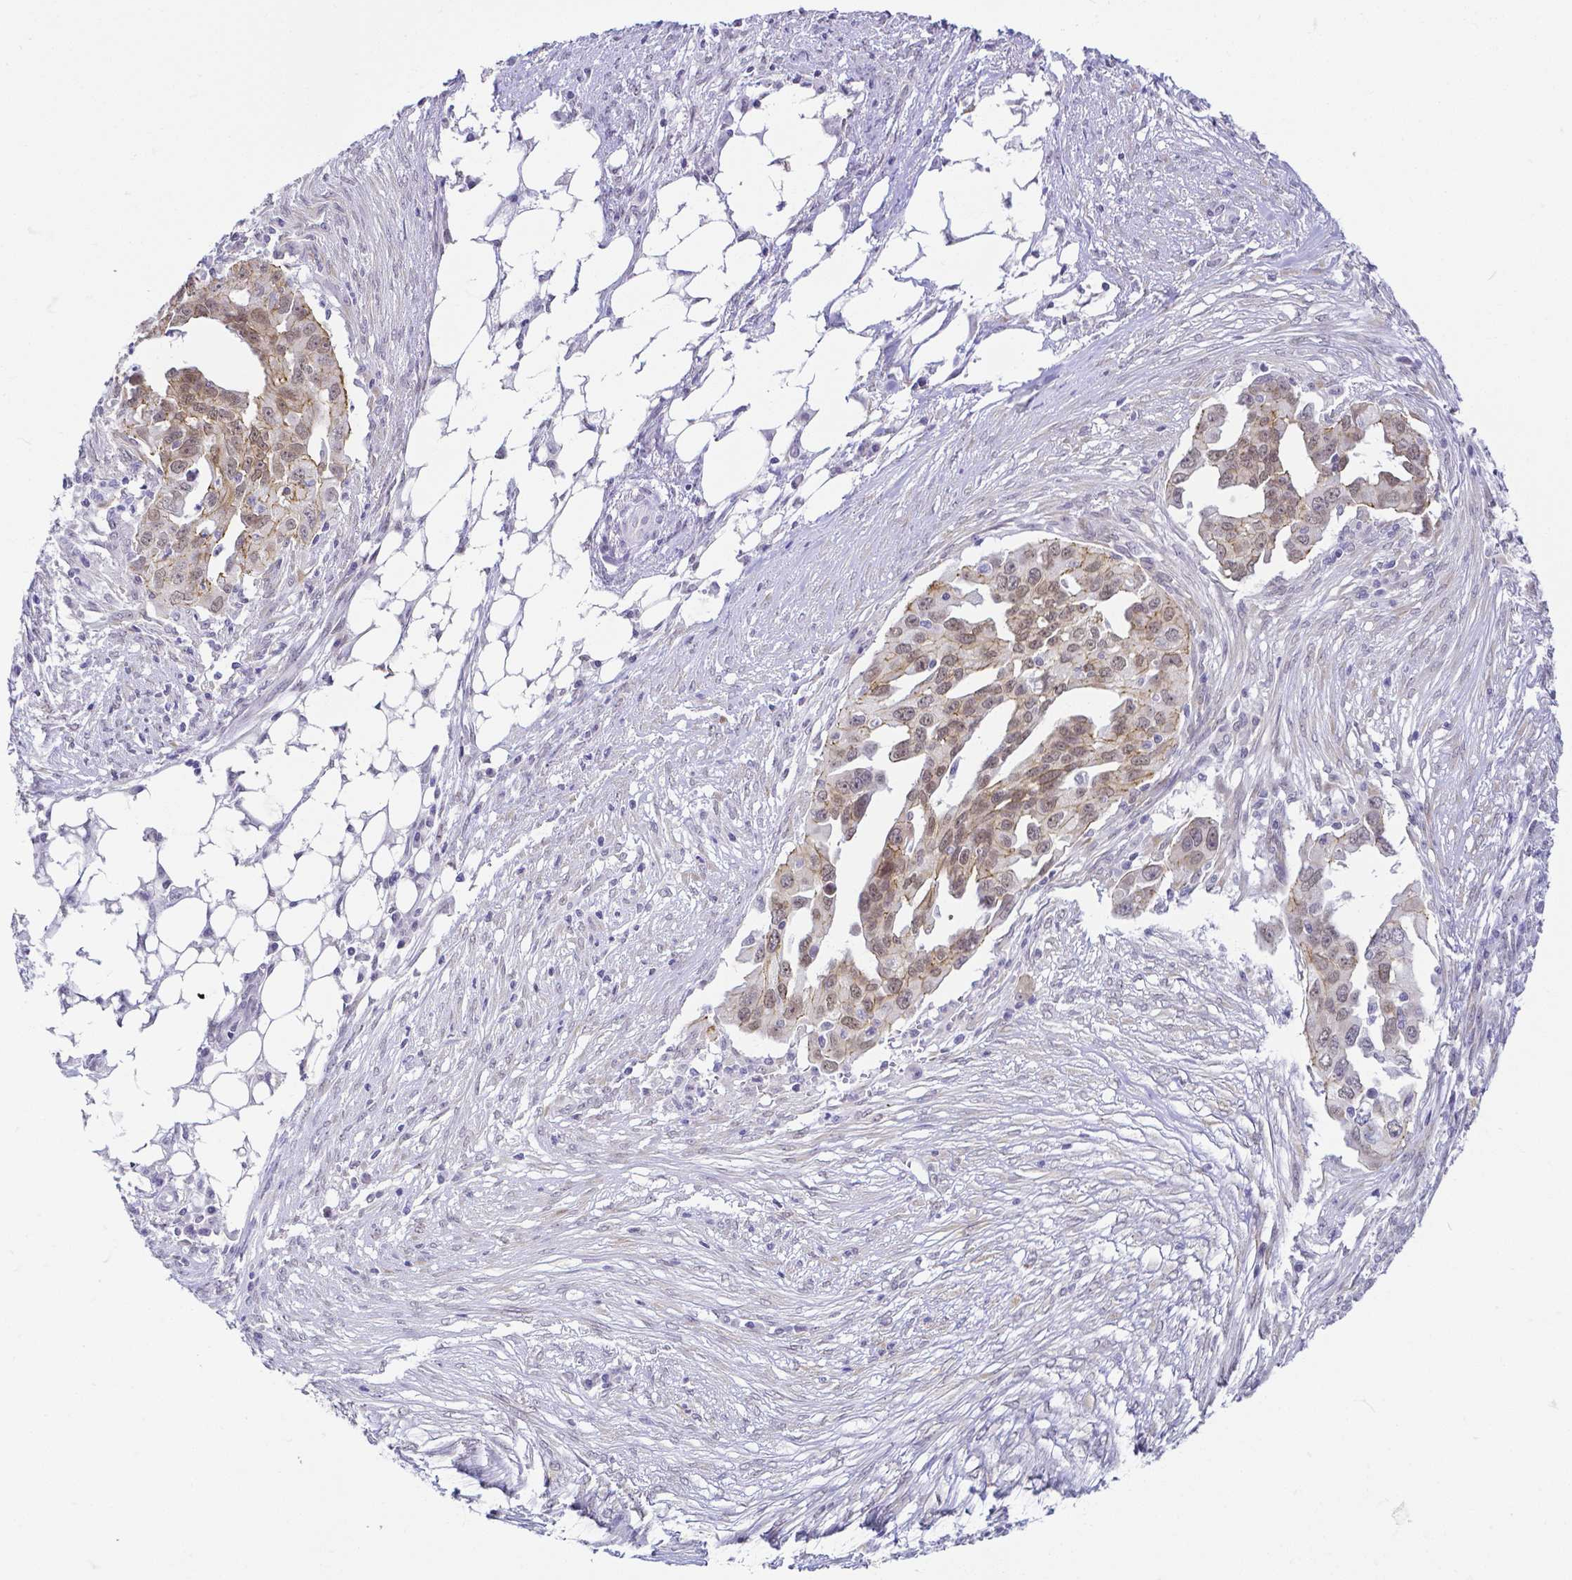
{"staining": {"intensity": "weak", "quantity": "25%-75%", "location": "cytoplasmic/membranous,nuclear"}, "tissue": "ovarian cancer", "cell_type": "Tumor cells", "image_type": "cancer", "snomed": [{"axis": "morphology", "description": "Carcinoma, endometroid"}, {"axis": "morphology", "description": "Cystadenocarcinoma, serous, NOS"}, {"axis": "topography", "description": "Ovary"}], "caption": "Weak cytoplasmic/membranous and nuclear expression is present in about 25%-75% of tumor cells in serous cystadenocarcinoma (ovarian). (DAB (3,3'-diaminobenzidine) = brown stain, brightfield microscopy at high magnification).", "gene": "FAM83G", "patient": {"sex": "female", "age": 45}}